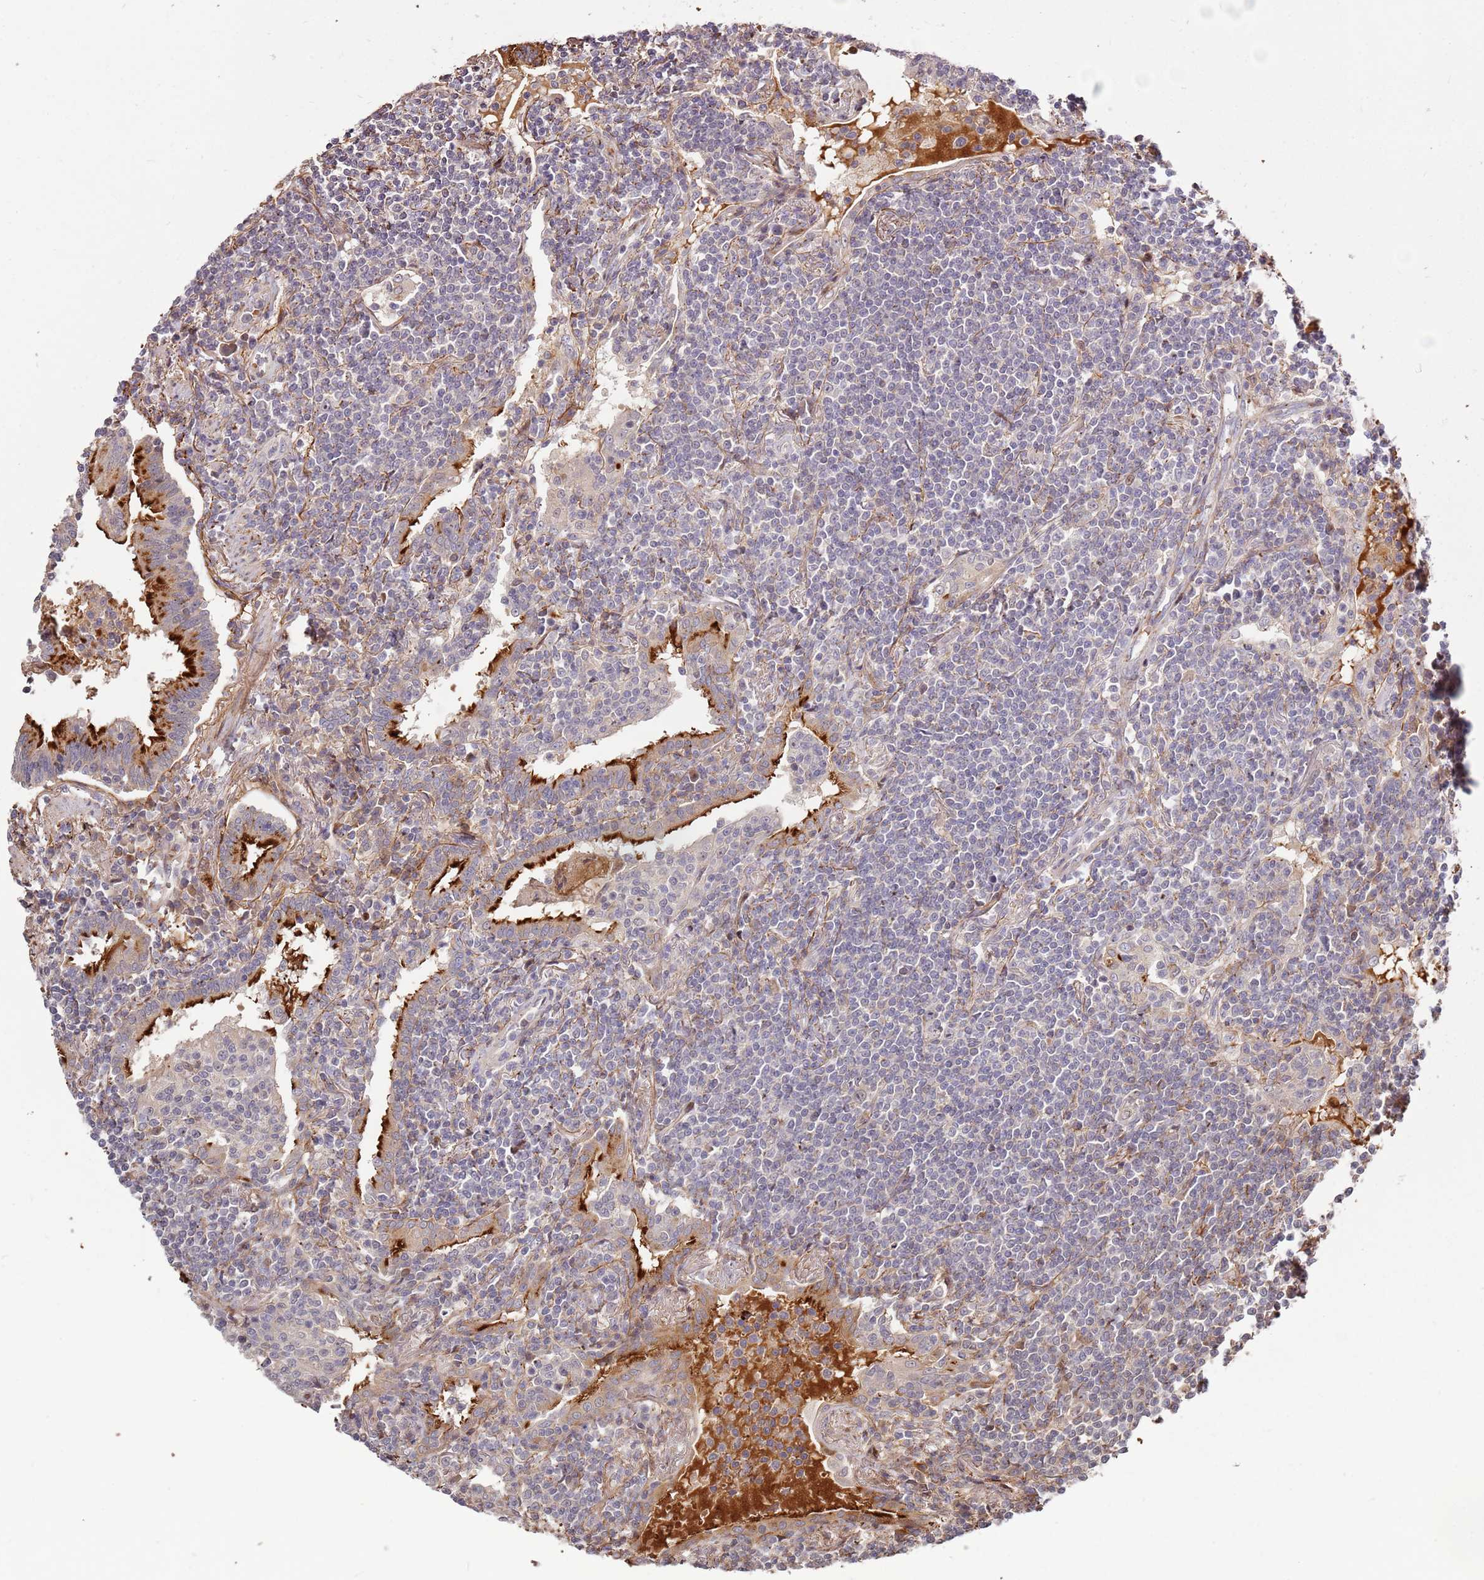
{"staining": {"intensity": "negative", "quantity": "none", "location": "none"}, "tissue": "lymphoma", "cell_type": "Tumor cells", "image_type": "cancer", "snomed": [{"axis": "morphology", "description": "Malignant lymphoma, non-Hodgkin's type, Low grade"}, {"axis": "topography", "description": "Lung"}], "caption": "Protein analysis of malignant lymphoma, non-Hodgkin's type (low-grade) shows no significant positivity in tumor cells.", "gene": "RHBDL1", "patient": {"sex": "female", "age": 71}}